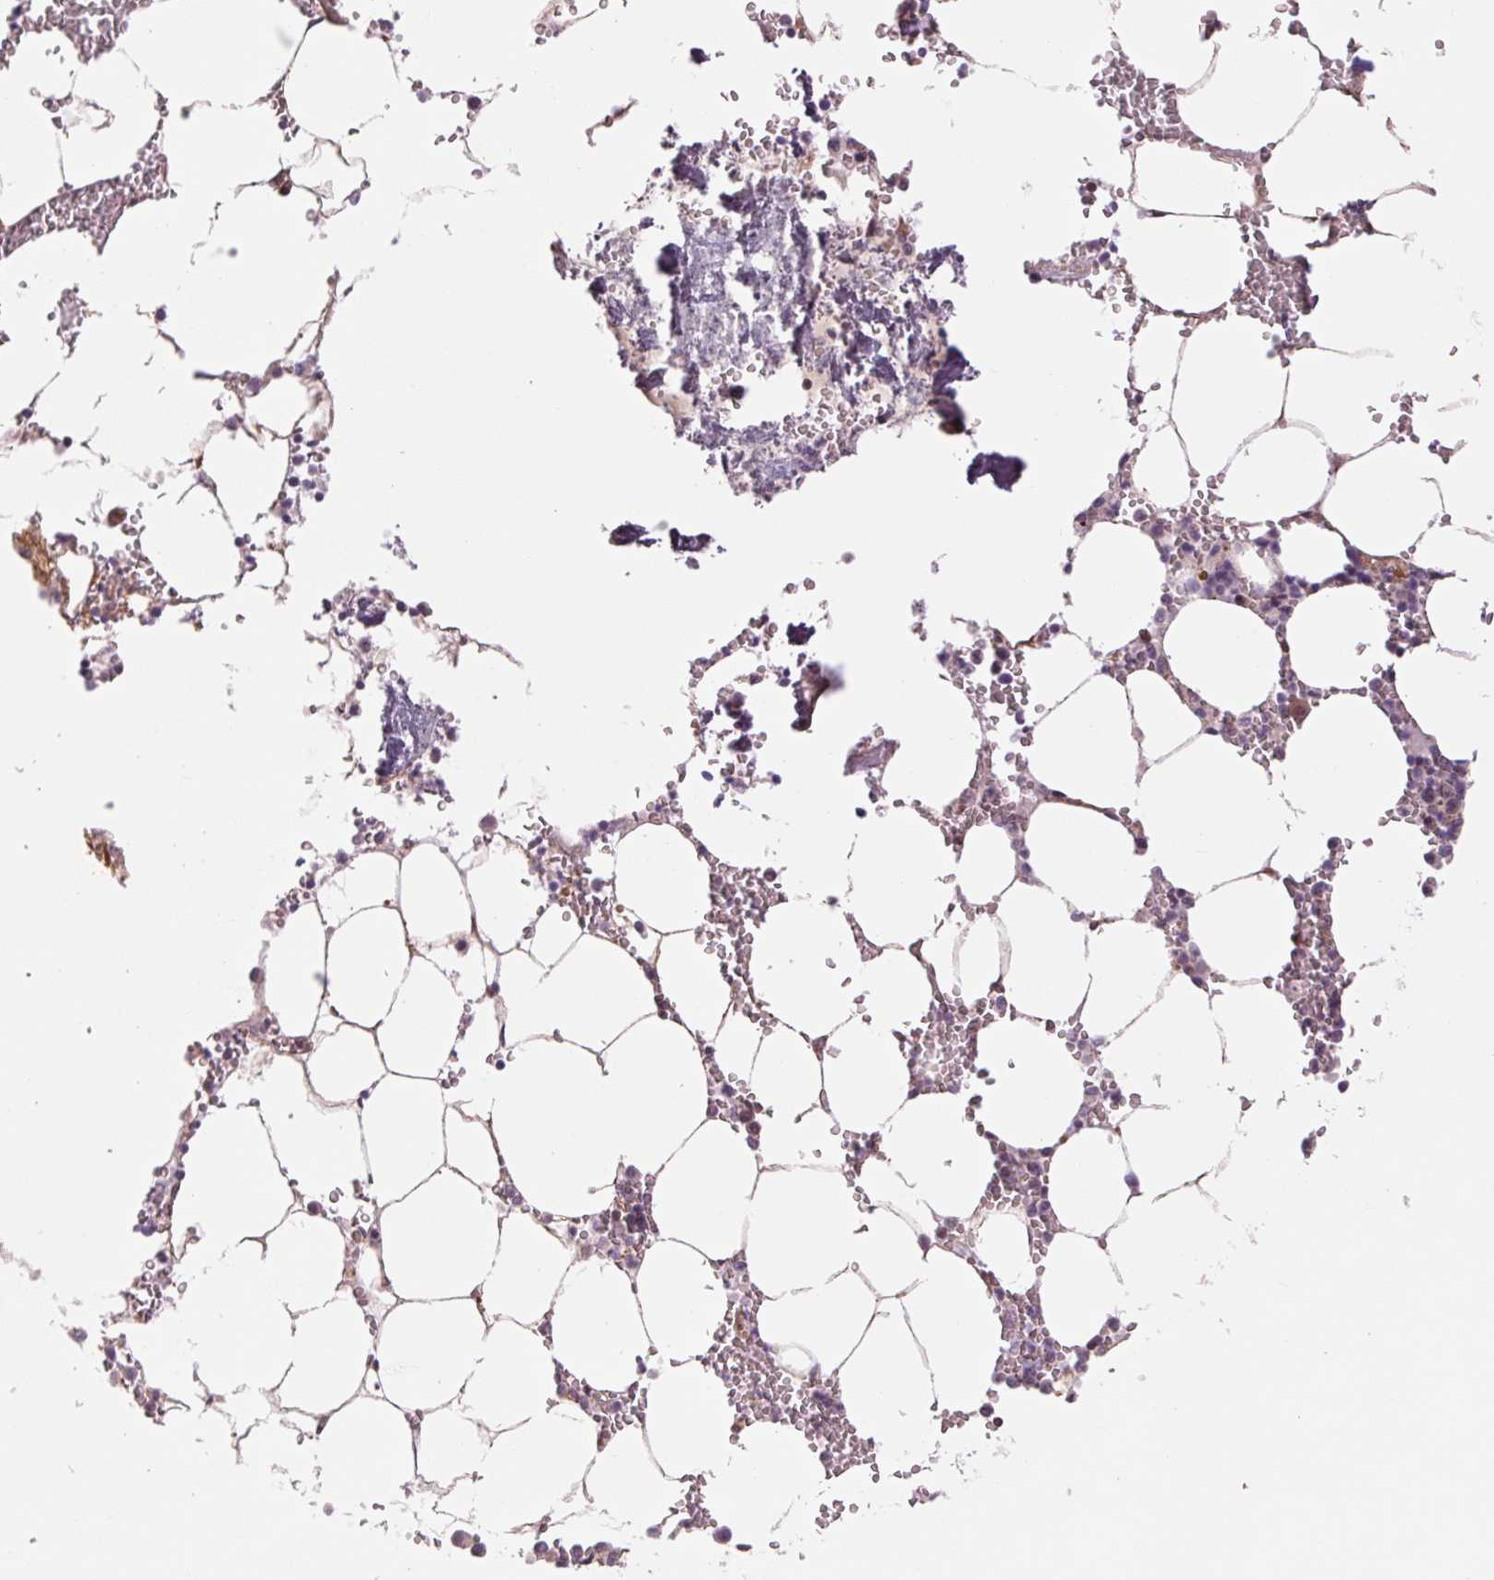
{"staining": {"intensity": "negative", "quantity": "none", "location": "none"}, "tissue": "bone marrow", "cell_type": "Hematopoietic cells", "image_type": "normal", "snomed": [{"axis": "morphology", "description": "Normal tissue, NOS"}, {"axis": "topography", "description": "Bone marrow"}], "caption": "This is a histopathology image of immunohistochemistry (IHC) staining of normal bone marrow, which shows no positivity in hematopoietic cells.", "gene": "SH3RF2", "patient": {"sex": "male", "age": 54}}